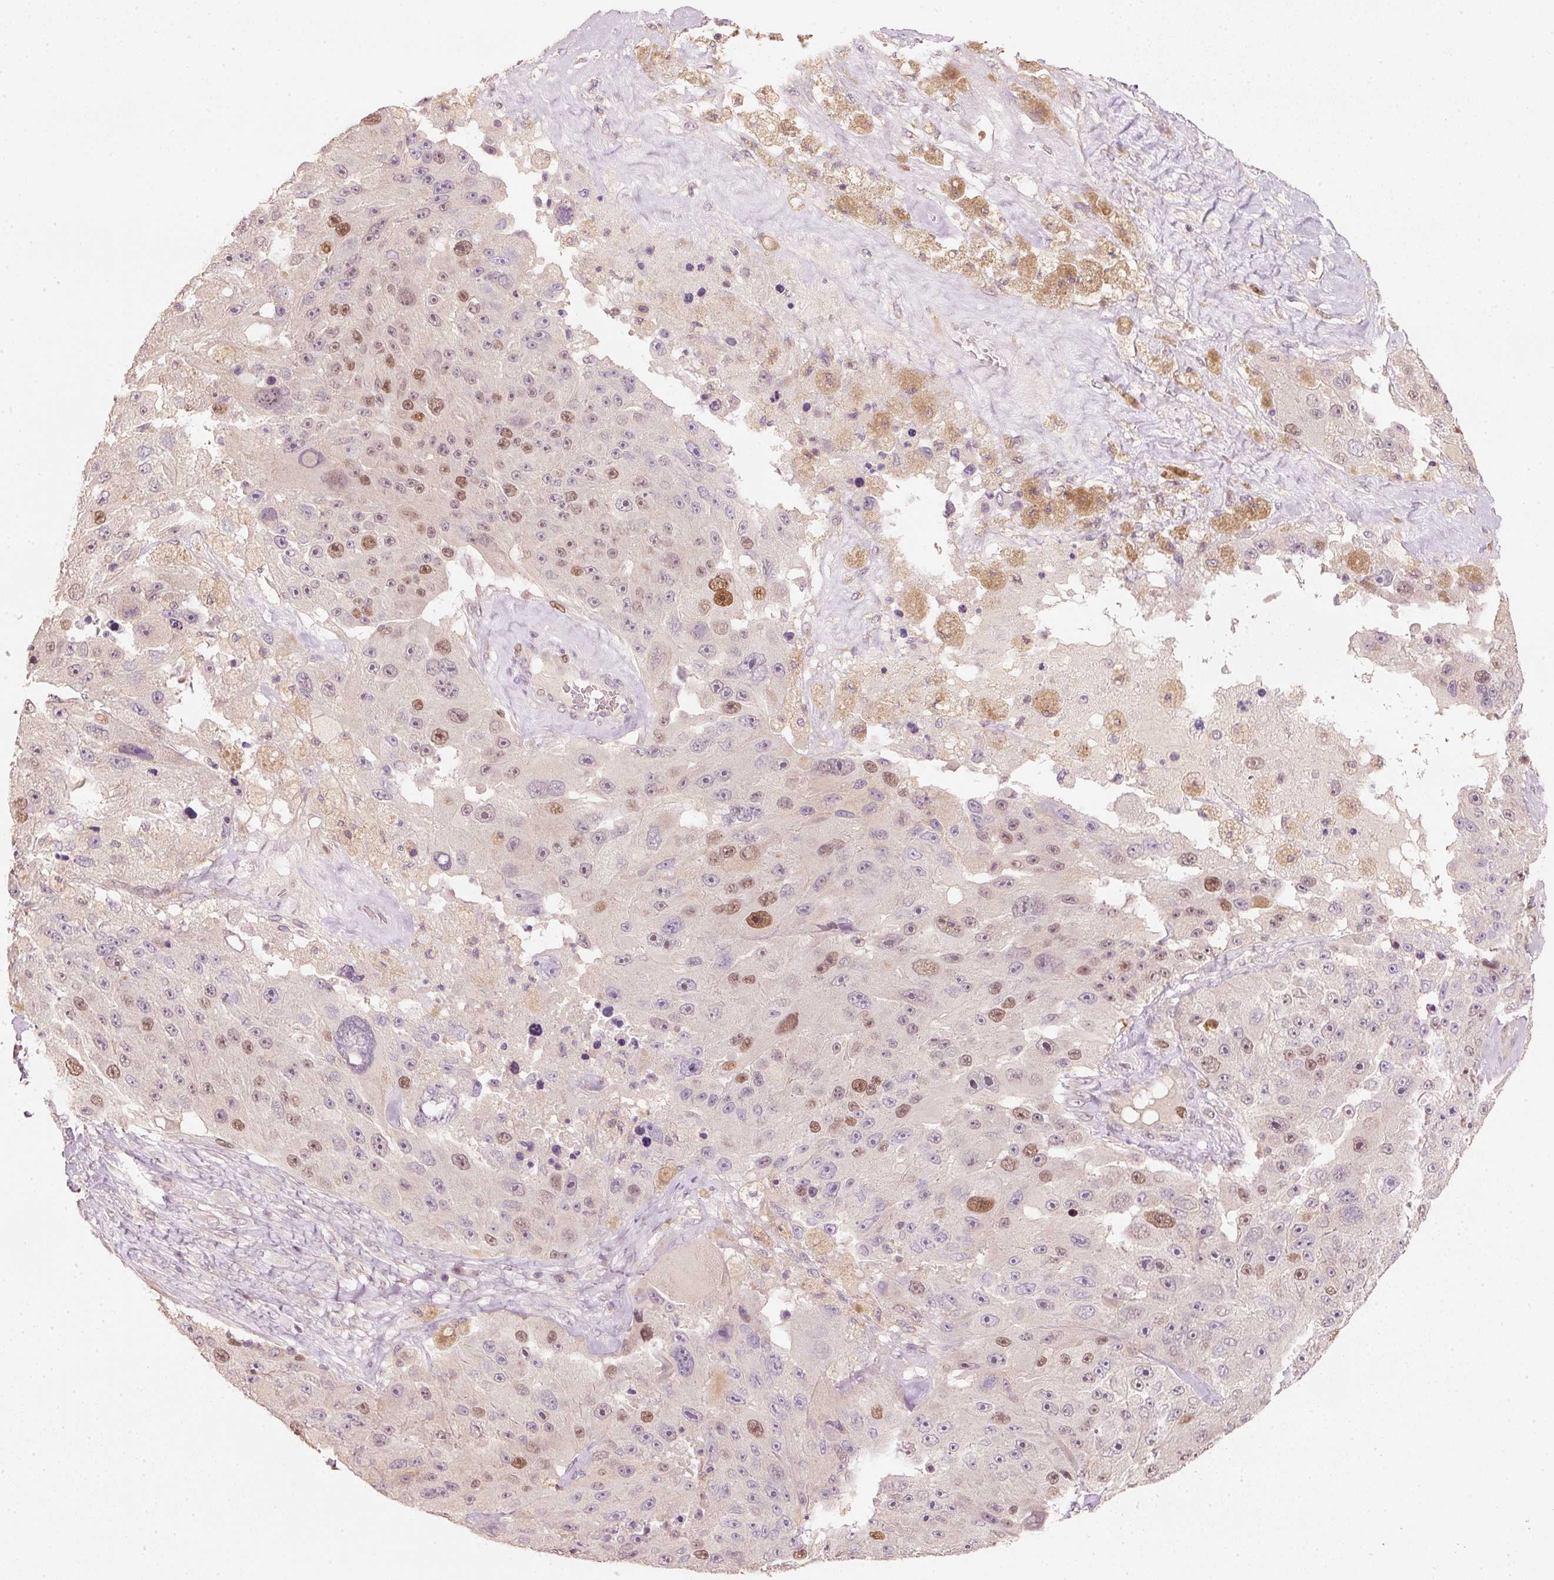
{"staining": {"intensity": "moderate", "quantity": "<25%", "location": "nuclear"}, "tissue": "melanoma", "cell_type": "Tumor cells", "image_type": "cancer", "snomed": [{"axis": "morphology", "description": "Malignant melanoma, Metastatic site"}, {"axis": "topography", "description": "Lymph node"}], "caption": "Melanoma stained with a brown dye exhibits moderate nuclear positive positivity in approximately <25% of tumor cells.", "gene": "TREX2", "patient": {"sex": "male", "age": 62}}